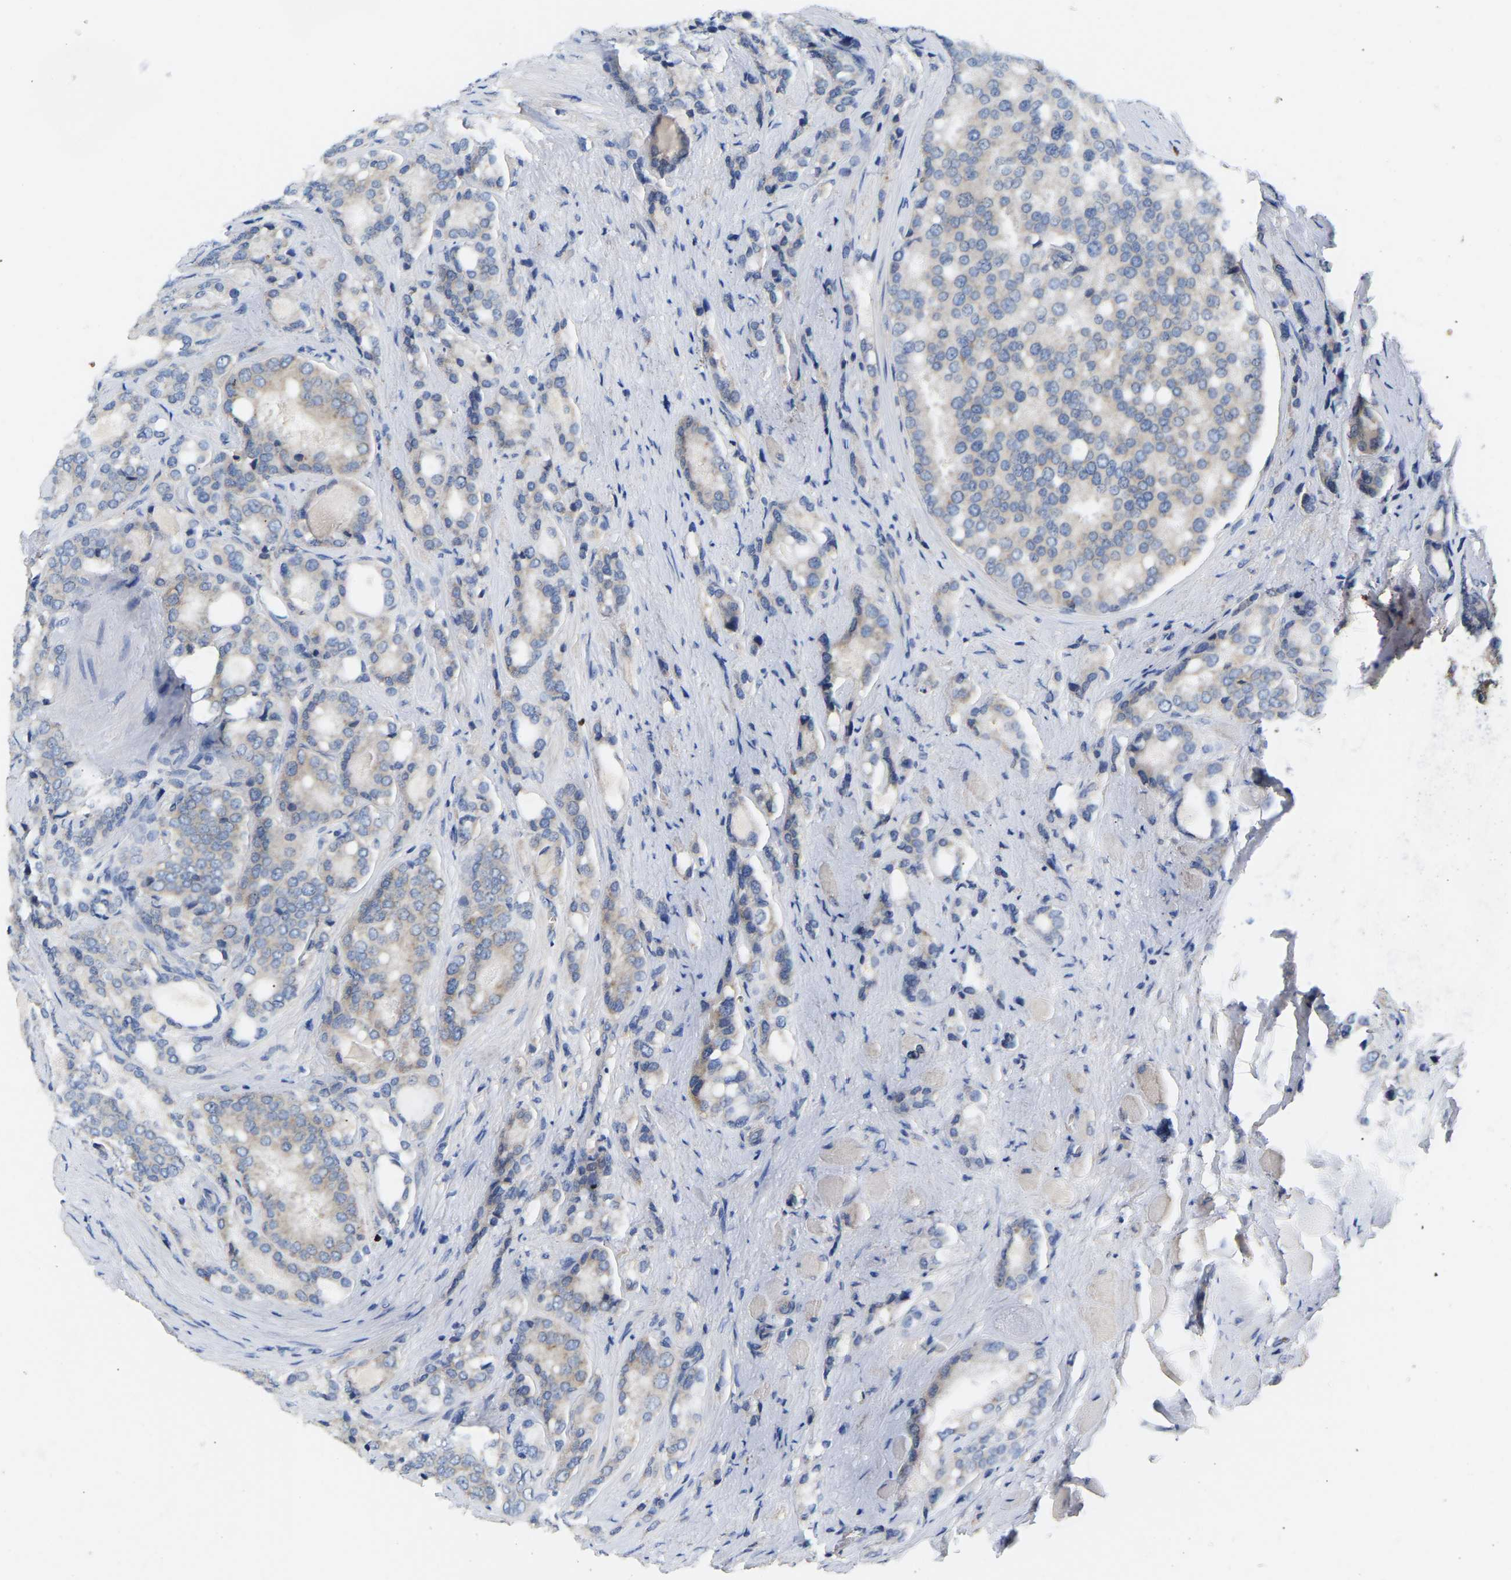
{"staining": {"intensity": "negative", "quantity": "none", "location": "none"}, "tissue": "prostate cancer", "cell_type": "Tumor cells", "image_type": "cancer", "snomed": [{"axis": "morphology", "description": "Adenocarcinoma, High grade"}, {"axis": "topography", "description": "Prostate"}], "caption": "Photomicrograph shows no significant protein positivity in tumor cells of prostate cancer (adenocarcinoma (high-grade)).", "gene": "AIMP2", "patient": {"sex": "male", "age": 50}}